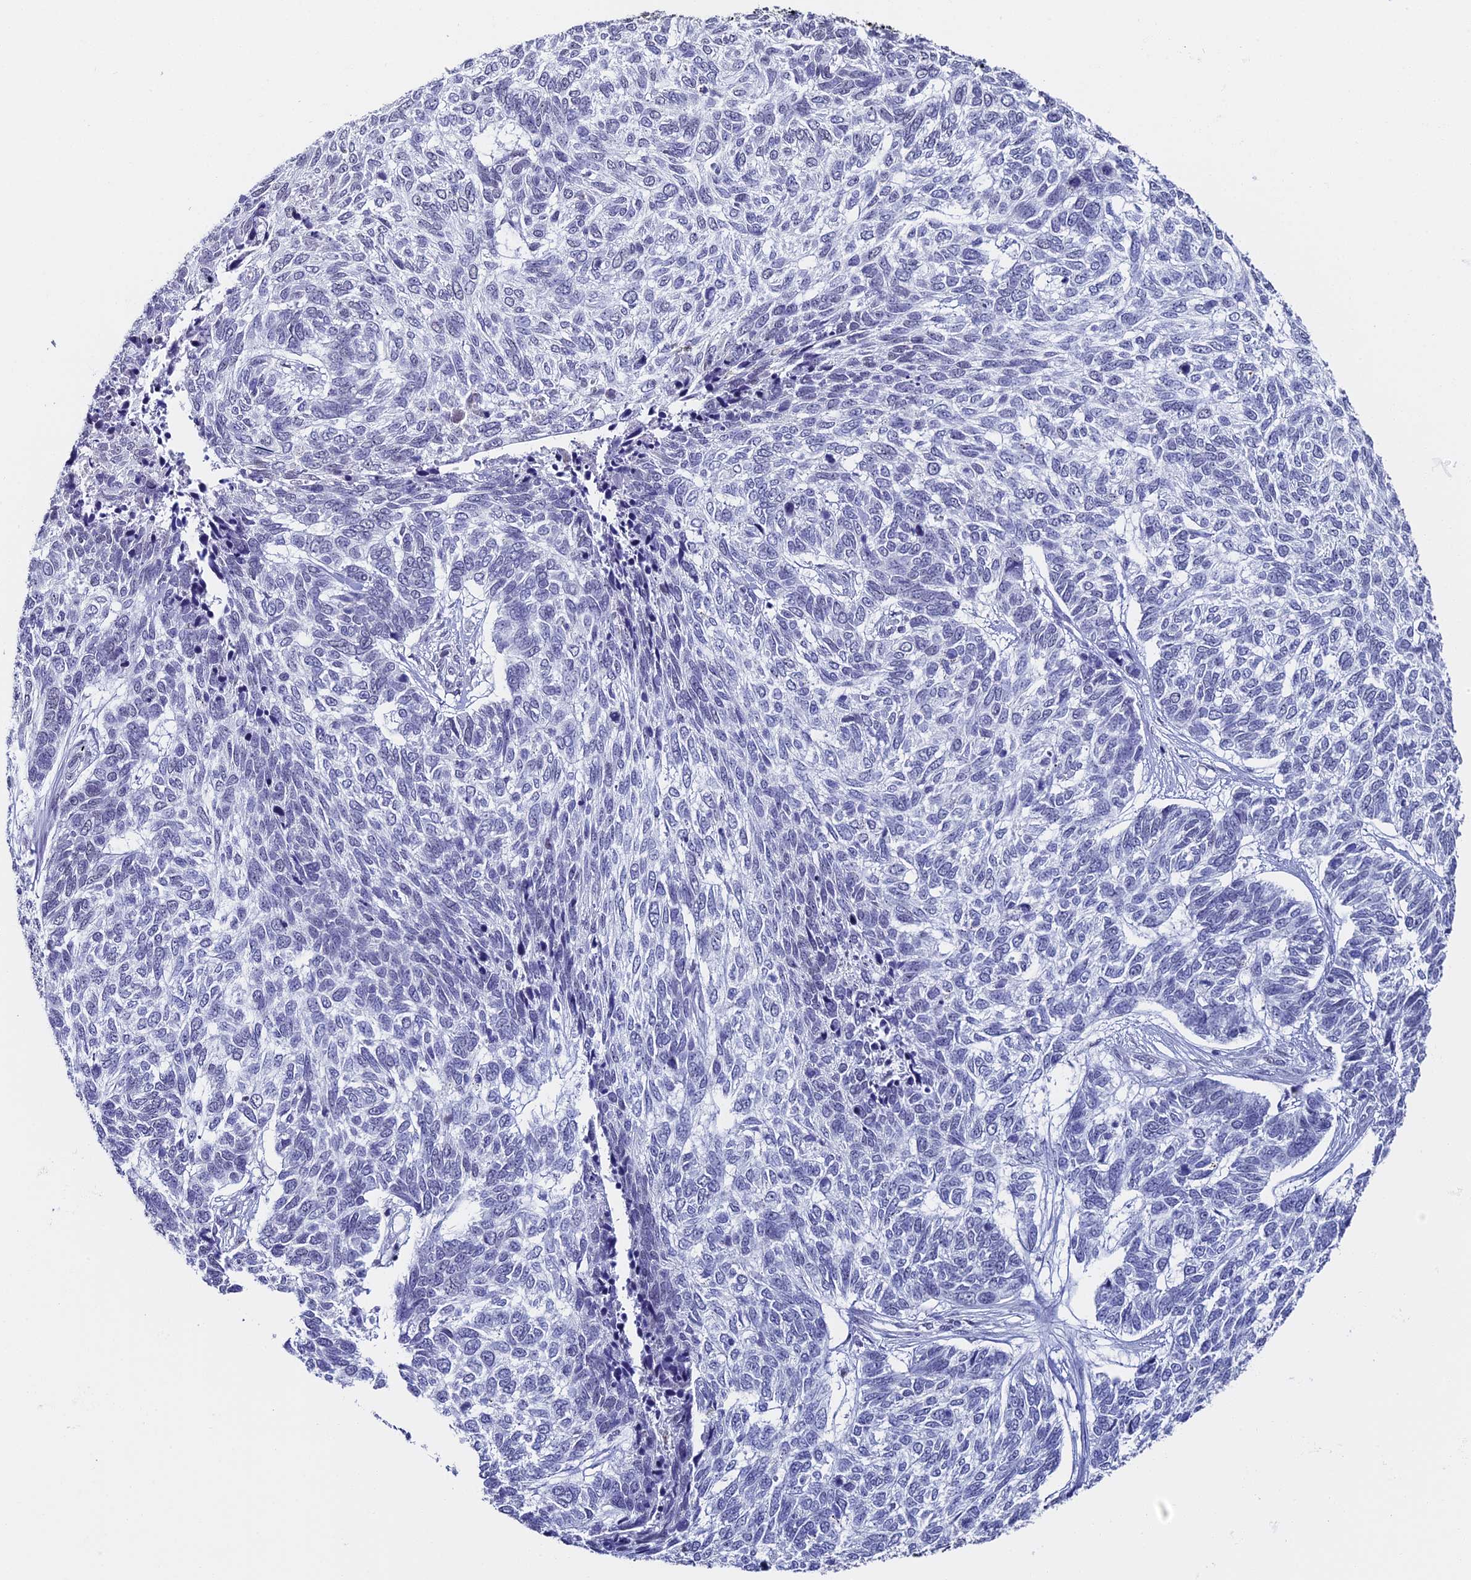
{"staining": {"intensity": "negative", "quantity": "none", "location": "none"}, "tissue": "skin cancer", "cell_type": "Tumor cells", "image_type": "cancer", "snomed": [{"axis": "morphology", "description": "Basal cell carcinoma"}, {"axis": "topography", "description": "Skin"}], "caption": "A photomicrograph of human basal cell carcinoma (skin) is negative for staining in tumor cells.", "gene": "CD2BP2", "patient": {"sex": "female", "age": 65}}